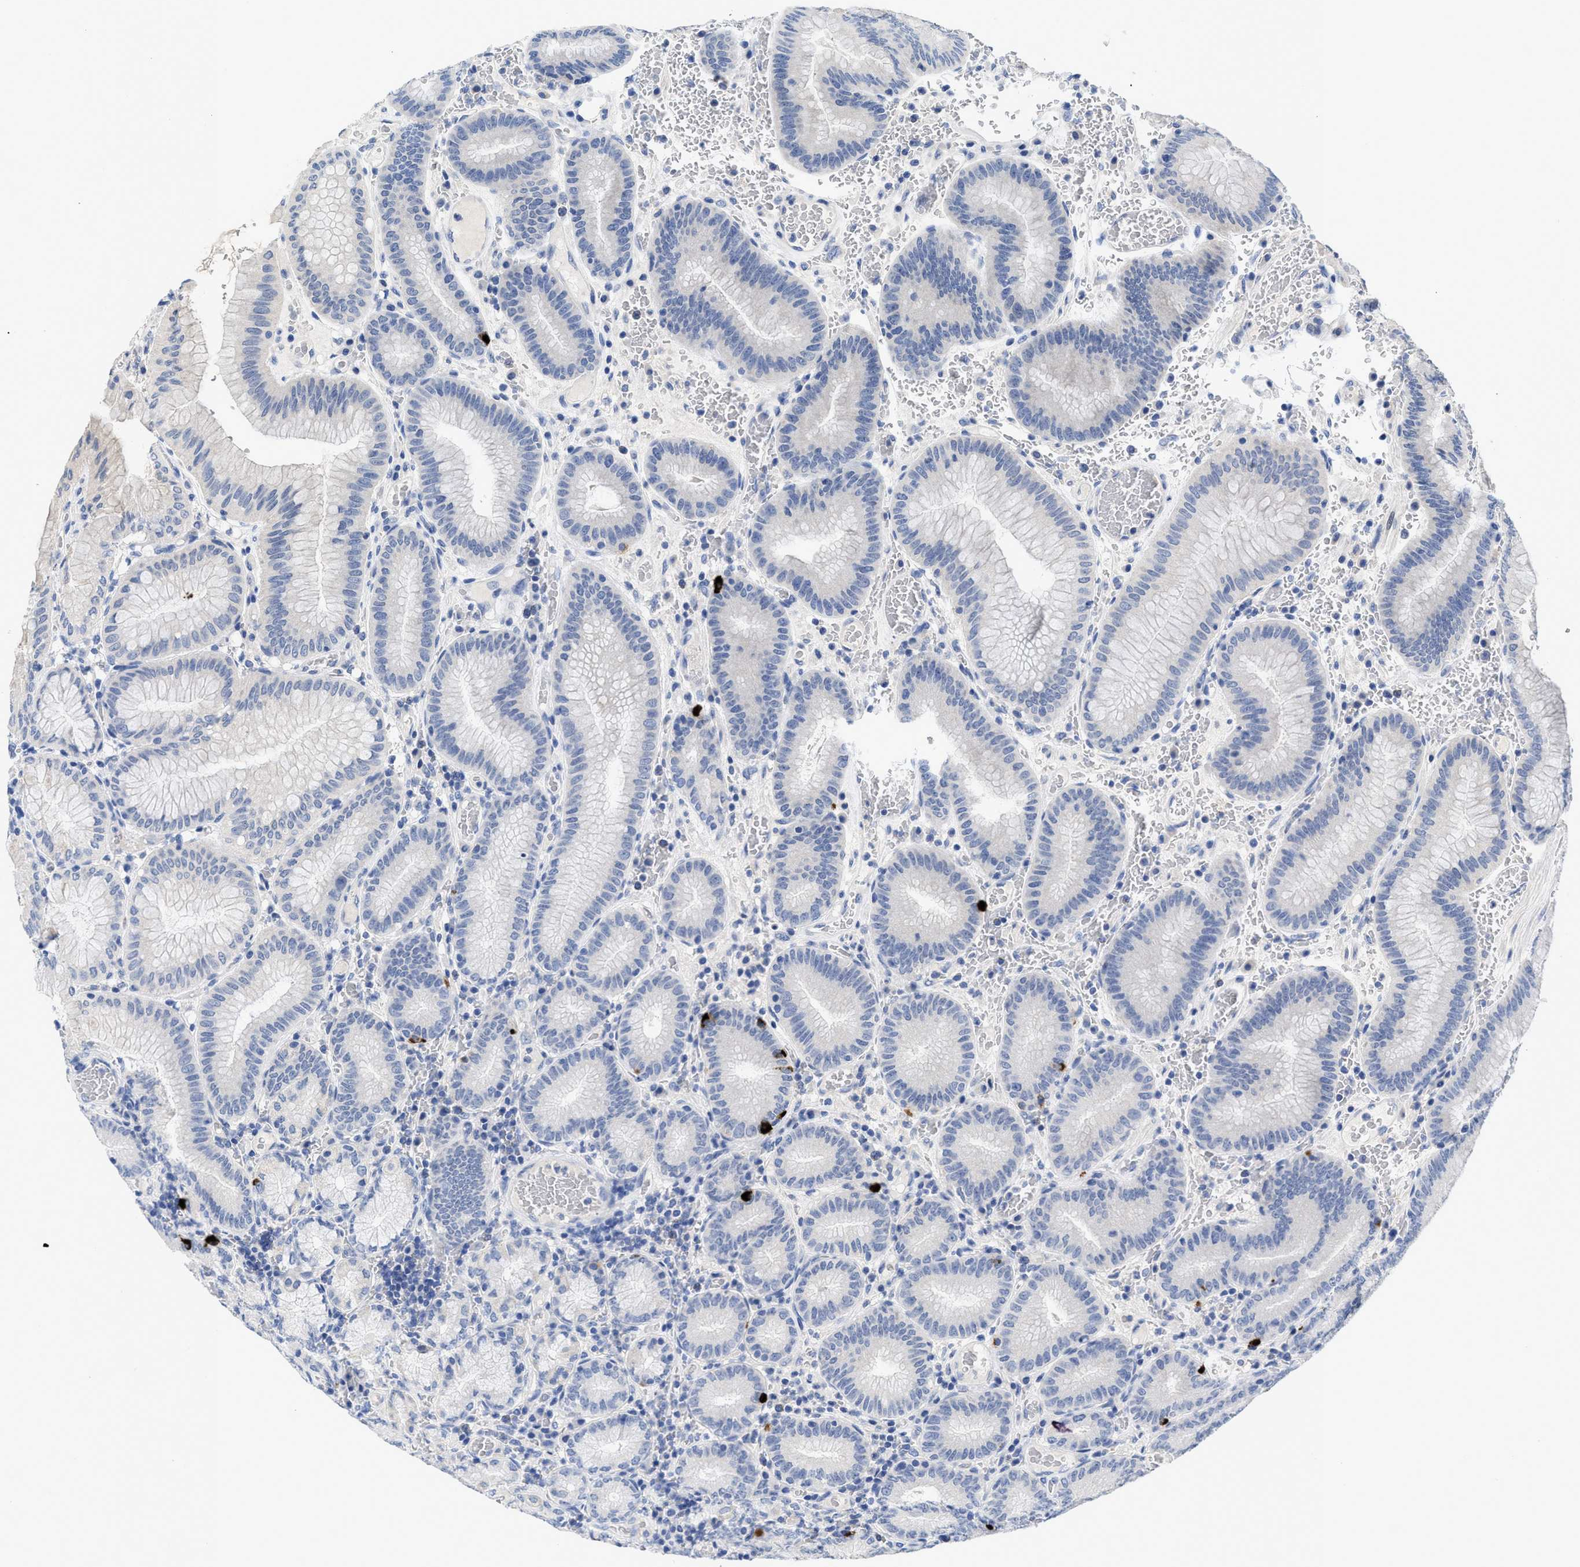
{"staining": {"intensity": "weak", "quantity": "<25%", "location": "cytoplasmic/membranous"}, "tissue": "stomach", "cell_type": "Glandular cells", "image_type": "normal", "snomed": [{"axis": "morphology", "description": "Normal tissue, NOS"}, {"axis": "morphology", "description": "Carcinoid, malignant, NOS"}, {"axis": "topography", "description": "Stomach, upper"}], "caption": "This is an immunohistochemistry micrograph of normal human stomach. There is no staining in glandular cells.", "gene": "PYY", "patient": {"sex": "male", "age": 39}}